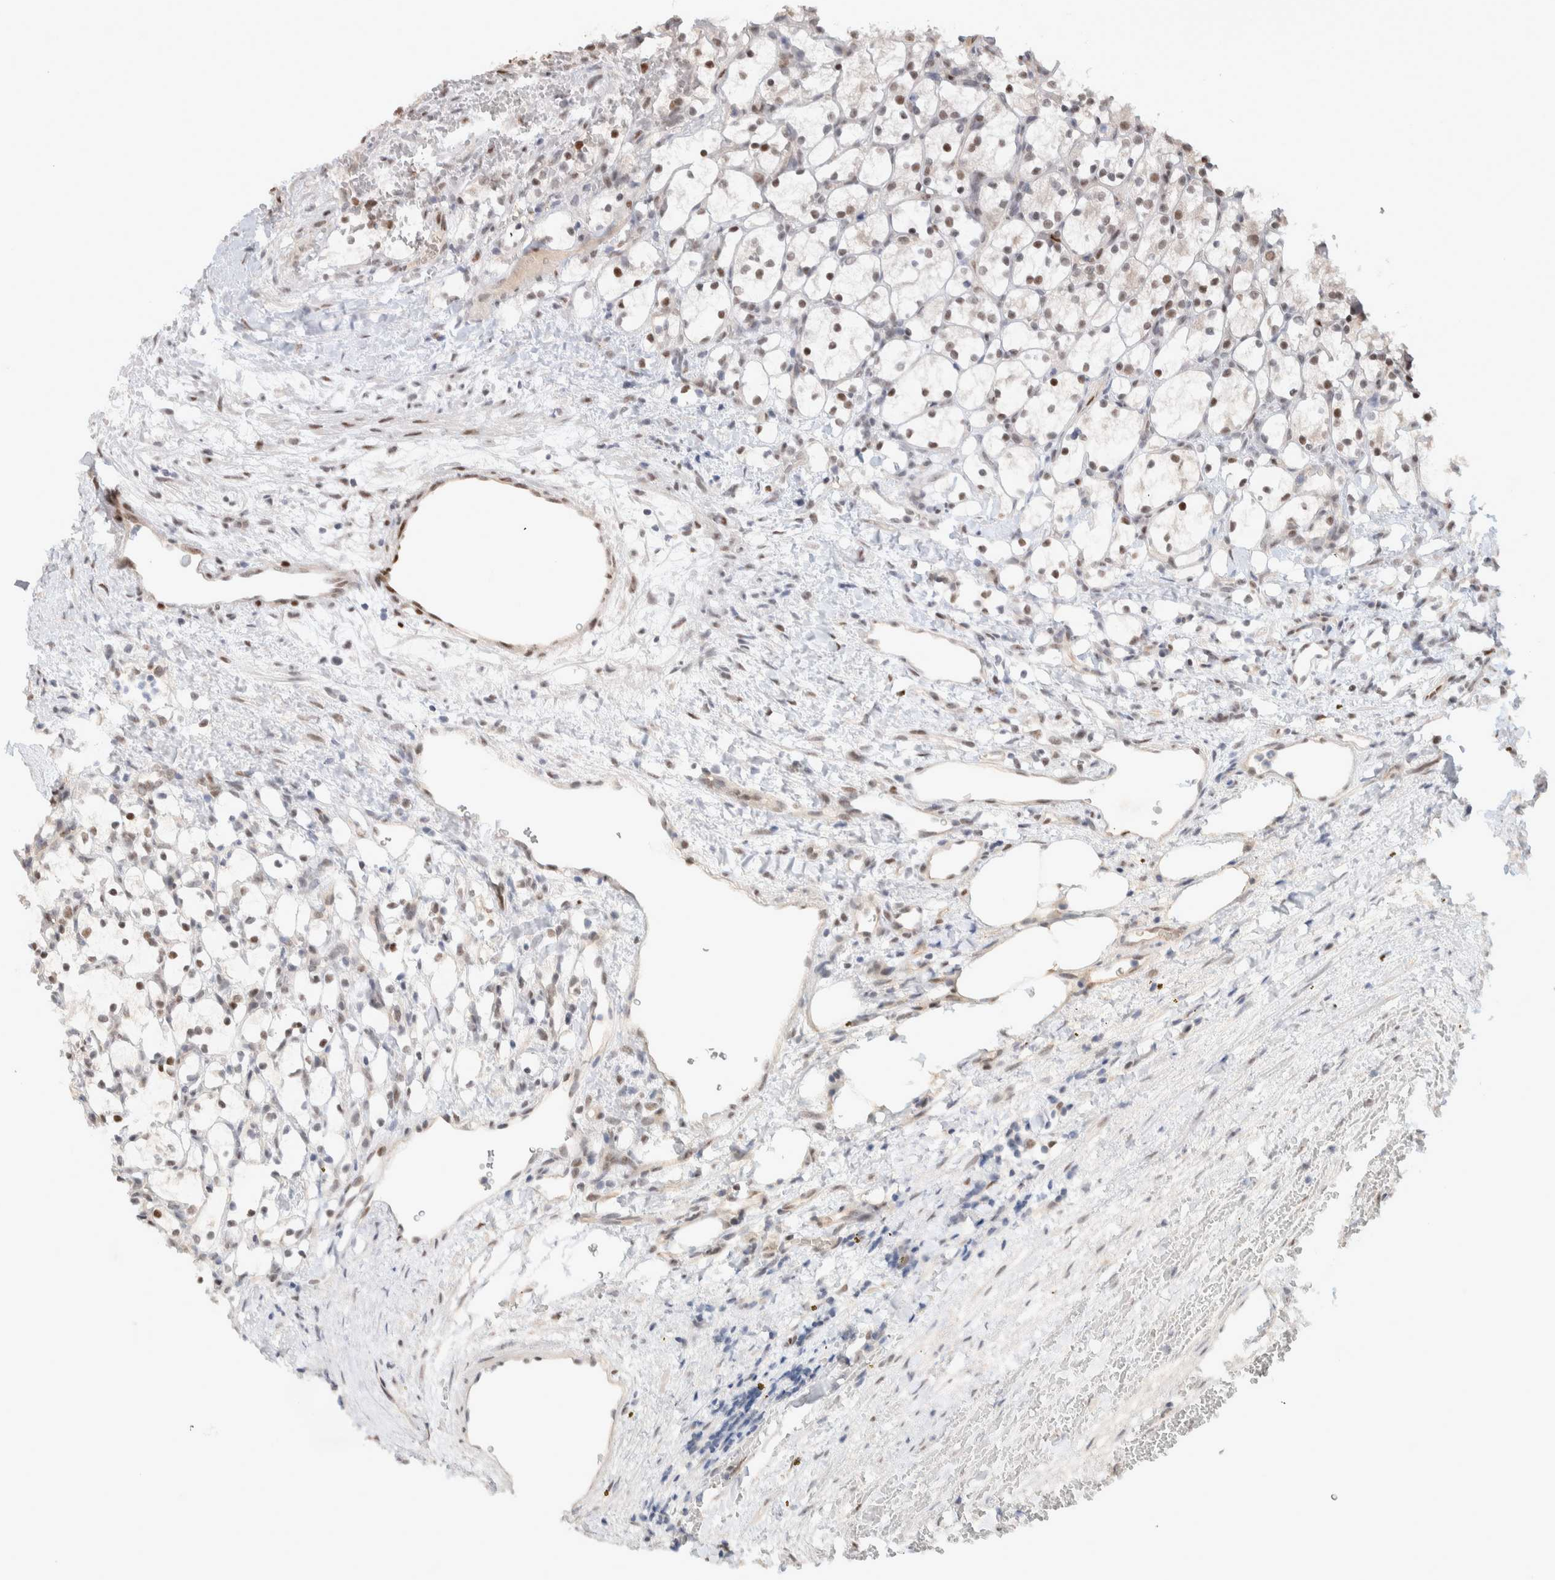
{"staining": {"intensity": "moderate", "quantity": ">75%", "location": "nuclear"}, "tissue": "renal cancer", "cell_type": "Tumor cells", "image_type": "cancer", "snomed": [{"axis": "morphology", "description": "Adenocarcinoma, NOS"}, {"axis": "topography", "description": "Kidney"}], "caption": "This photomicrograph demonstrates immunohistochemistry staining of human renal cancer (adenocarcinoma), with medium moderate nuclear staining in approximately >75% of tumor cells.", "gene": "PUS7", "patient": {"sex": "female", "age": 69}}